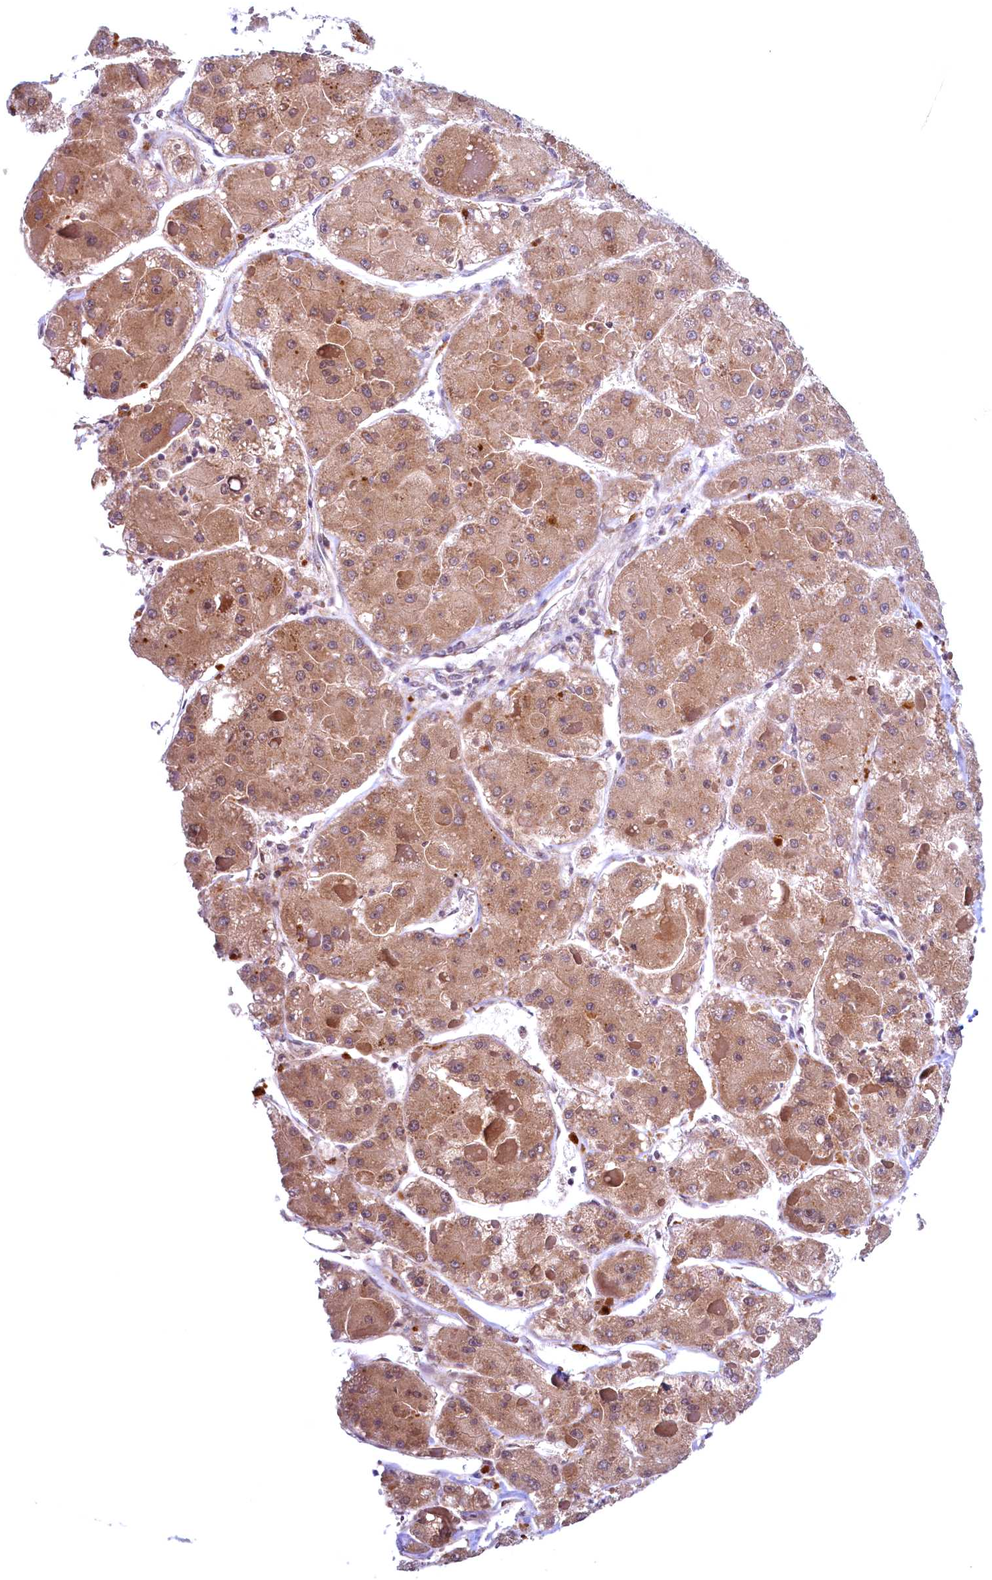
{"staining": {"intensity": "moderate", "quantity": ">75%", "location": "cytoplasmic/membranous"}, "tissue": "liver cancer", "cell_type": "Tumor cells", "image_type": "cancer", "snomed": [{"axis": "morphology", "description": "Carcinoma, Hepatocellular, NOS"}, {"axis": "topography", "description": "Liver"}], "caption": "Liver cancer (hepatocellular carcinoma) stained with a brown dye demonstrates moderate cytoplasmic/membranous positive staining in approximately >75% of tumor cells.", "gene": "MAP1LC3A", "patient": {"sex": "female", "age": 73}}